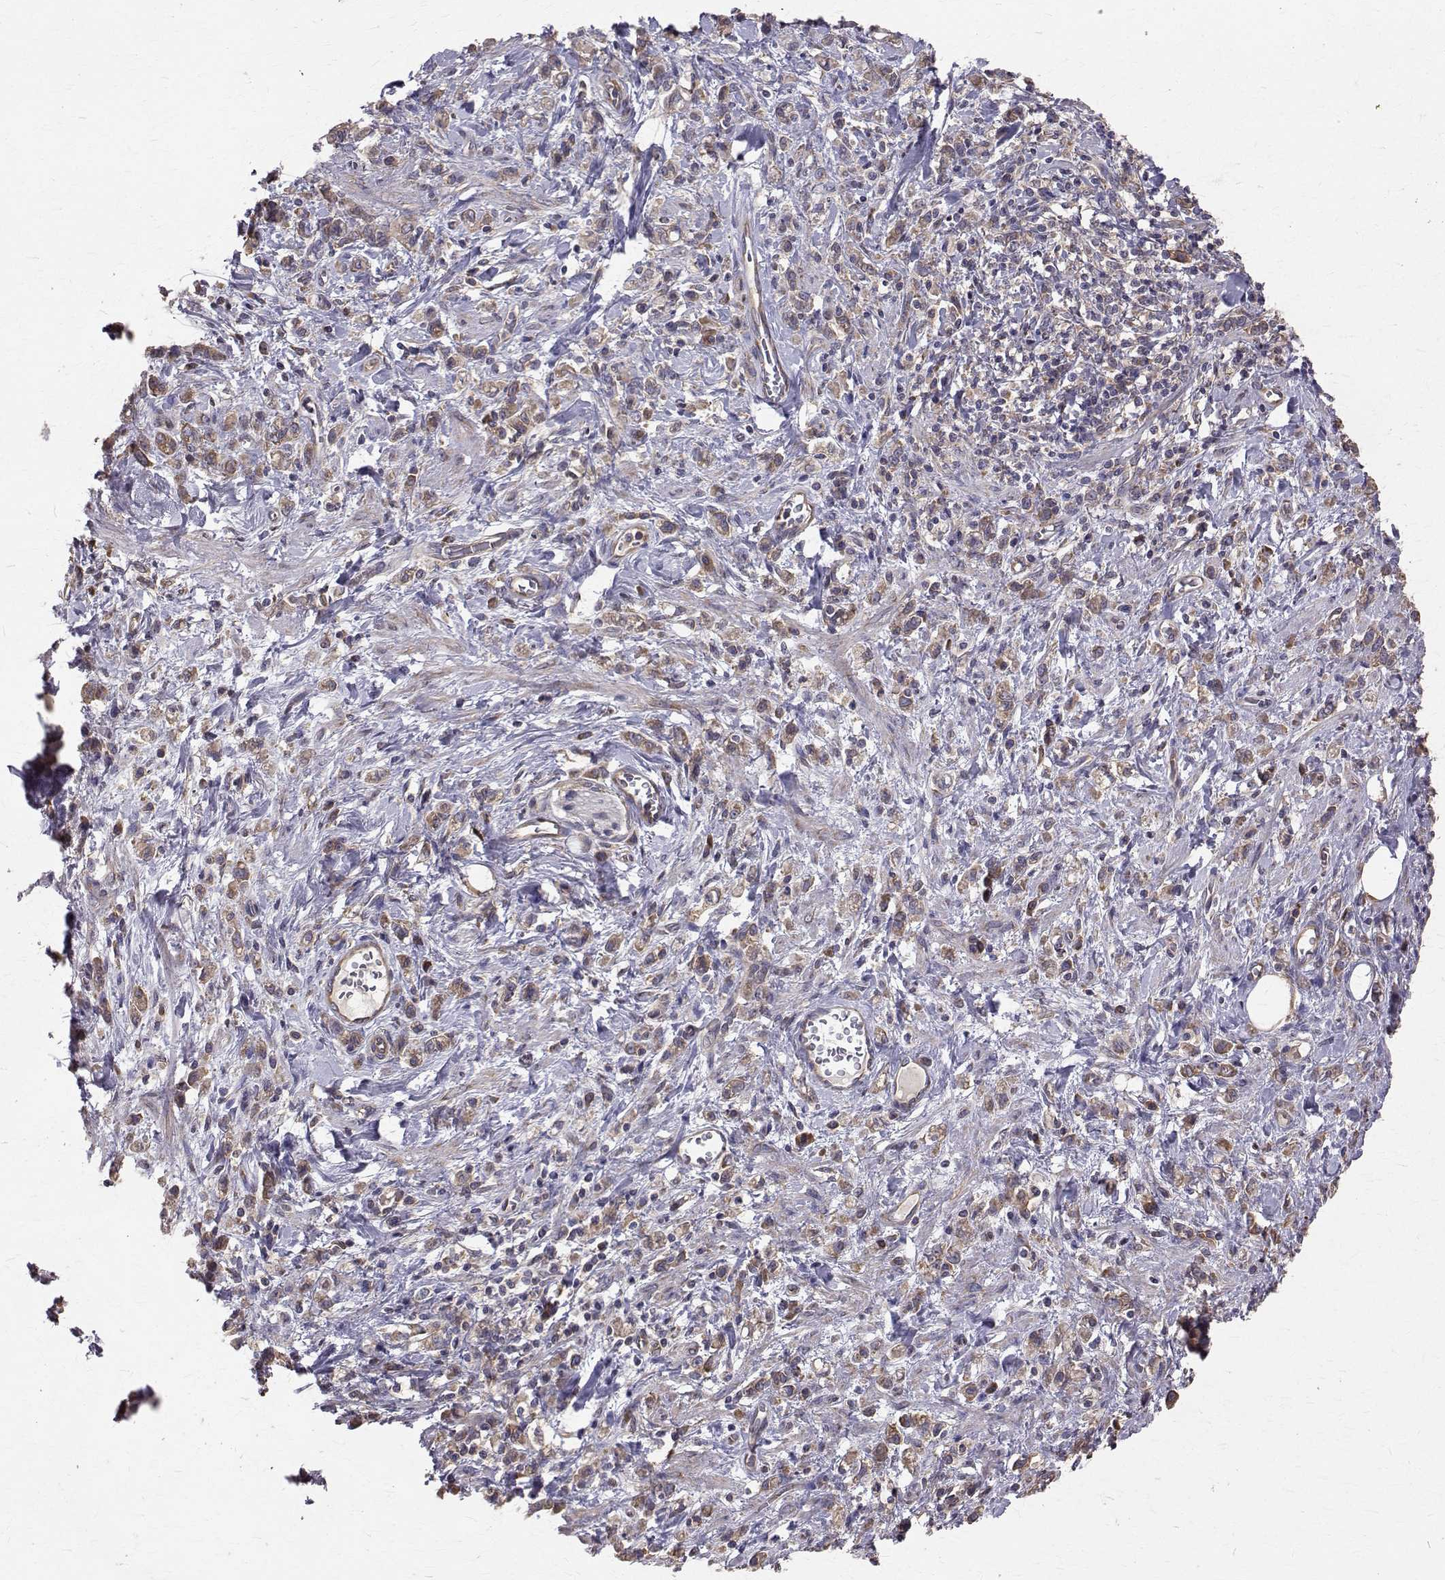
{"staining": {"intensity": "weak", "quantity": ">75%", "location": "cytoplasmic/membranous"}, "tissue": "stomach cancer", "cell_type": "Tumor cells", "image_type": "cancer", "snomed": [{"axis": "morphology", "description": "Adenocarcinoma, NOS"}, {"axis": "topography", "description": "Stomach"}], "caption": "There is low levels of weak cytoplasmic/membranous staining in tumor cells of adenocarcinoma (stomach), as demonstrated by immunohistochemical staining (brown color).", "gene": "FARSB", "patient": {"sex": "male", "age": 77}}